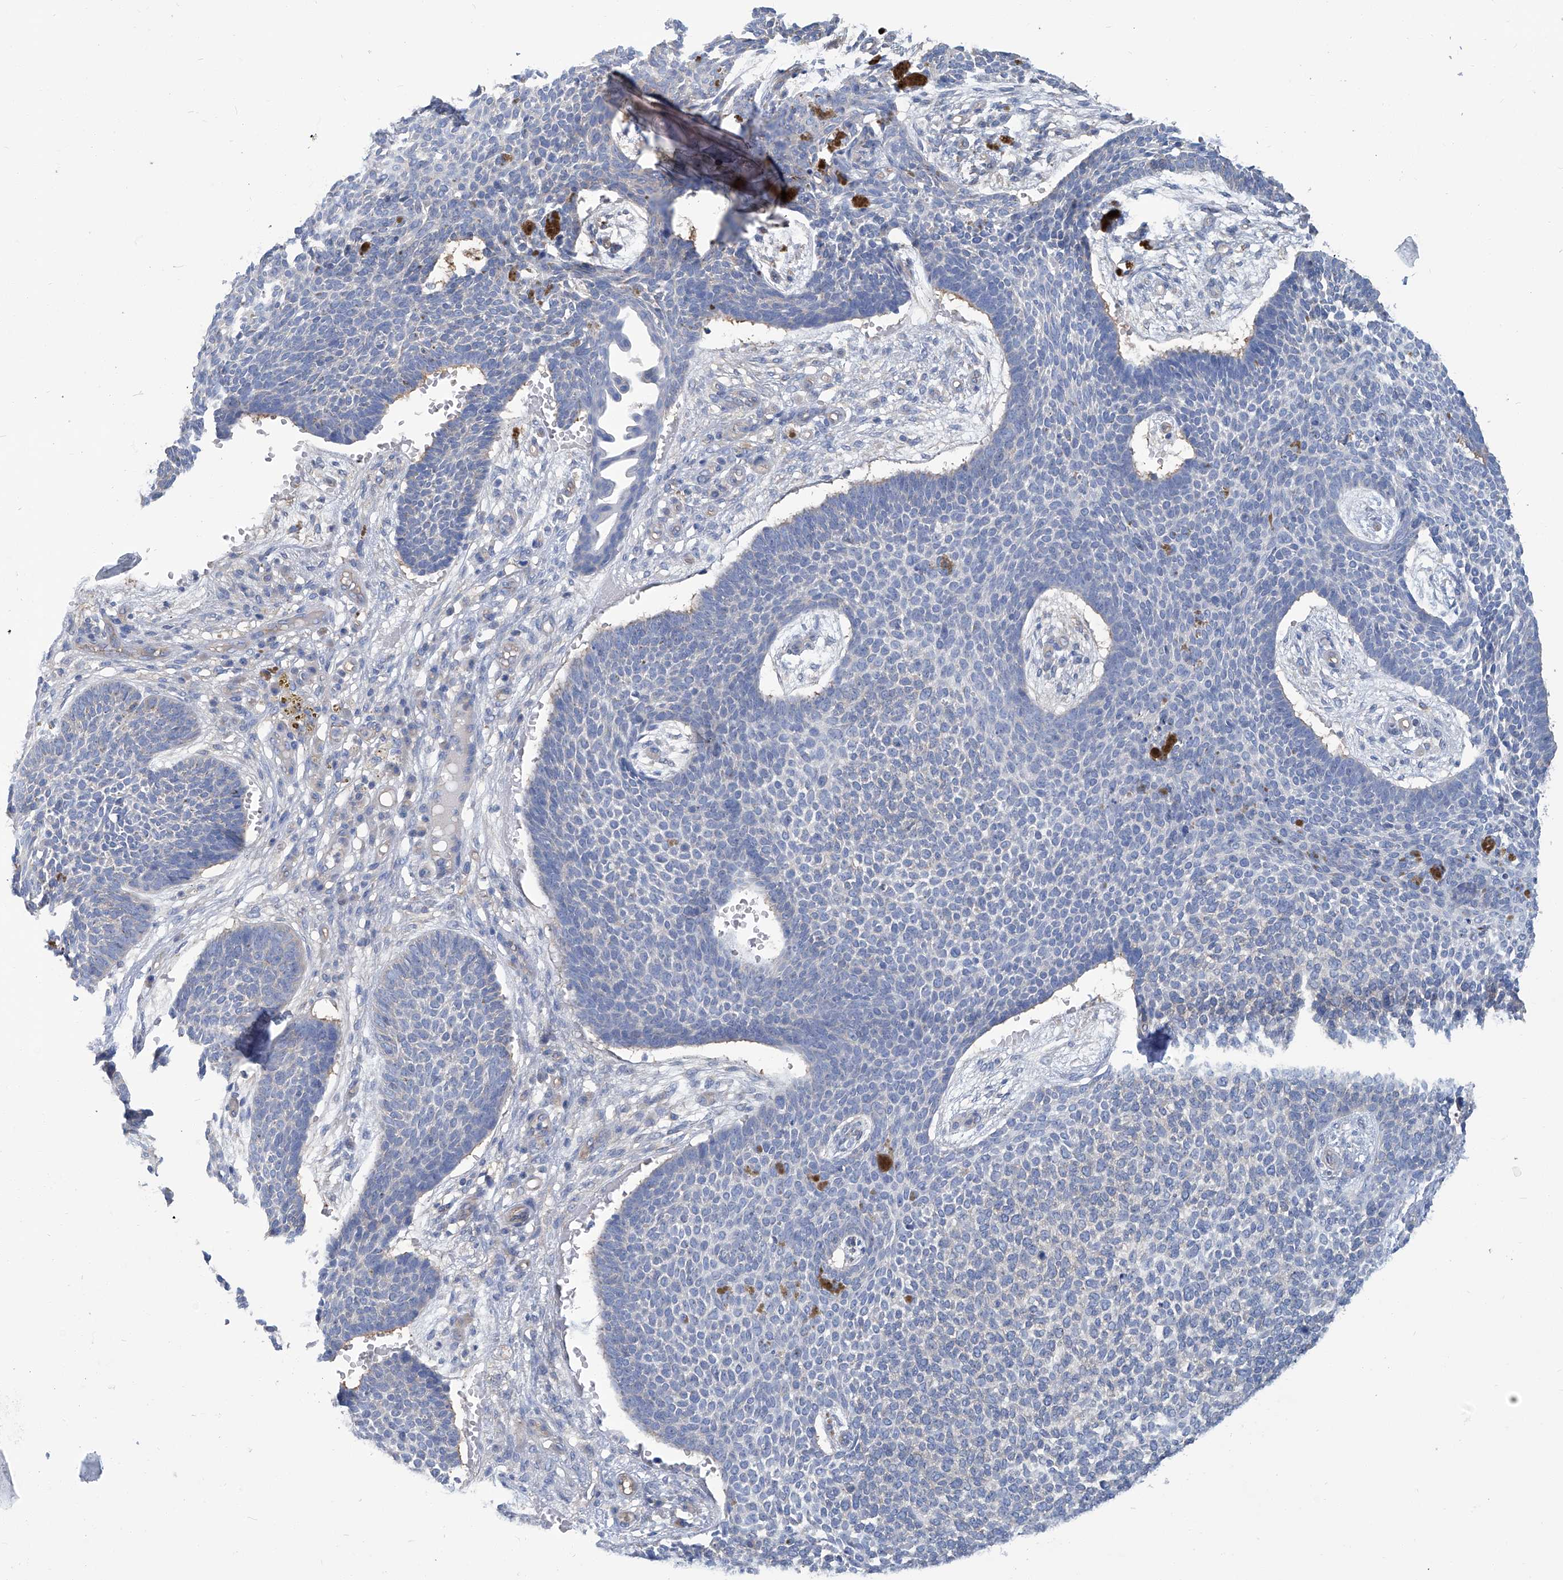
{"staining": {"intensity": "negative", "quantity": "none", "location": "none"}, "tissue": "skin cancer", "cell_type": "Tumor cells", "image_type": "cancer", "snomed": [{"axis": "morphology", "description": "Basal cell carcinoma"}, {"axis": "topography", "description": "Skin"}], "caption": "Tumor cells show no significant staining in skin cancer (basal cell carcinoma).", "gene": "PFKL", "patient": {"sex": "female", "age": 84}}